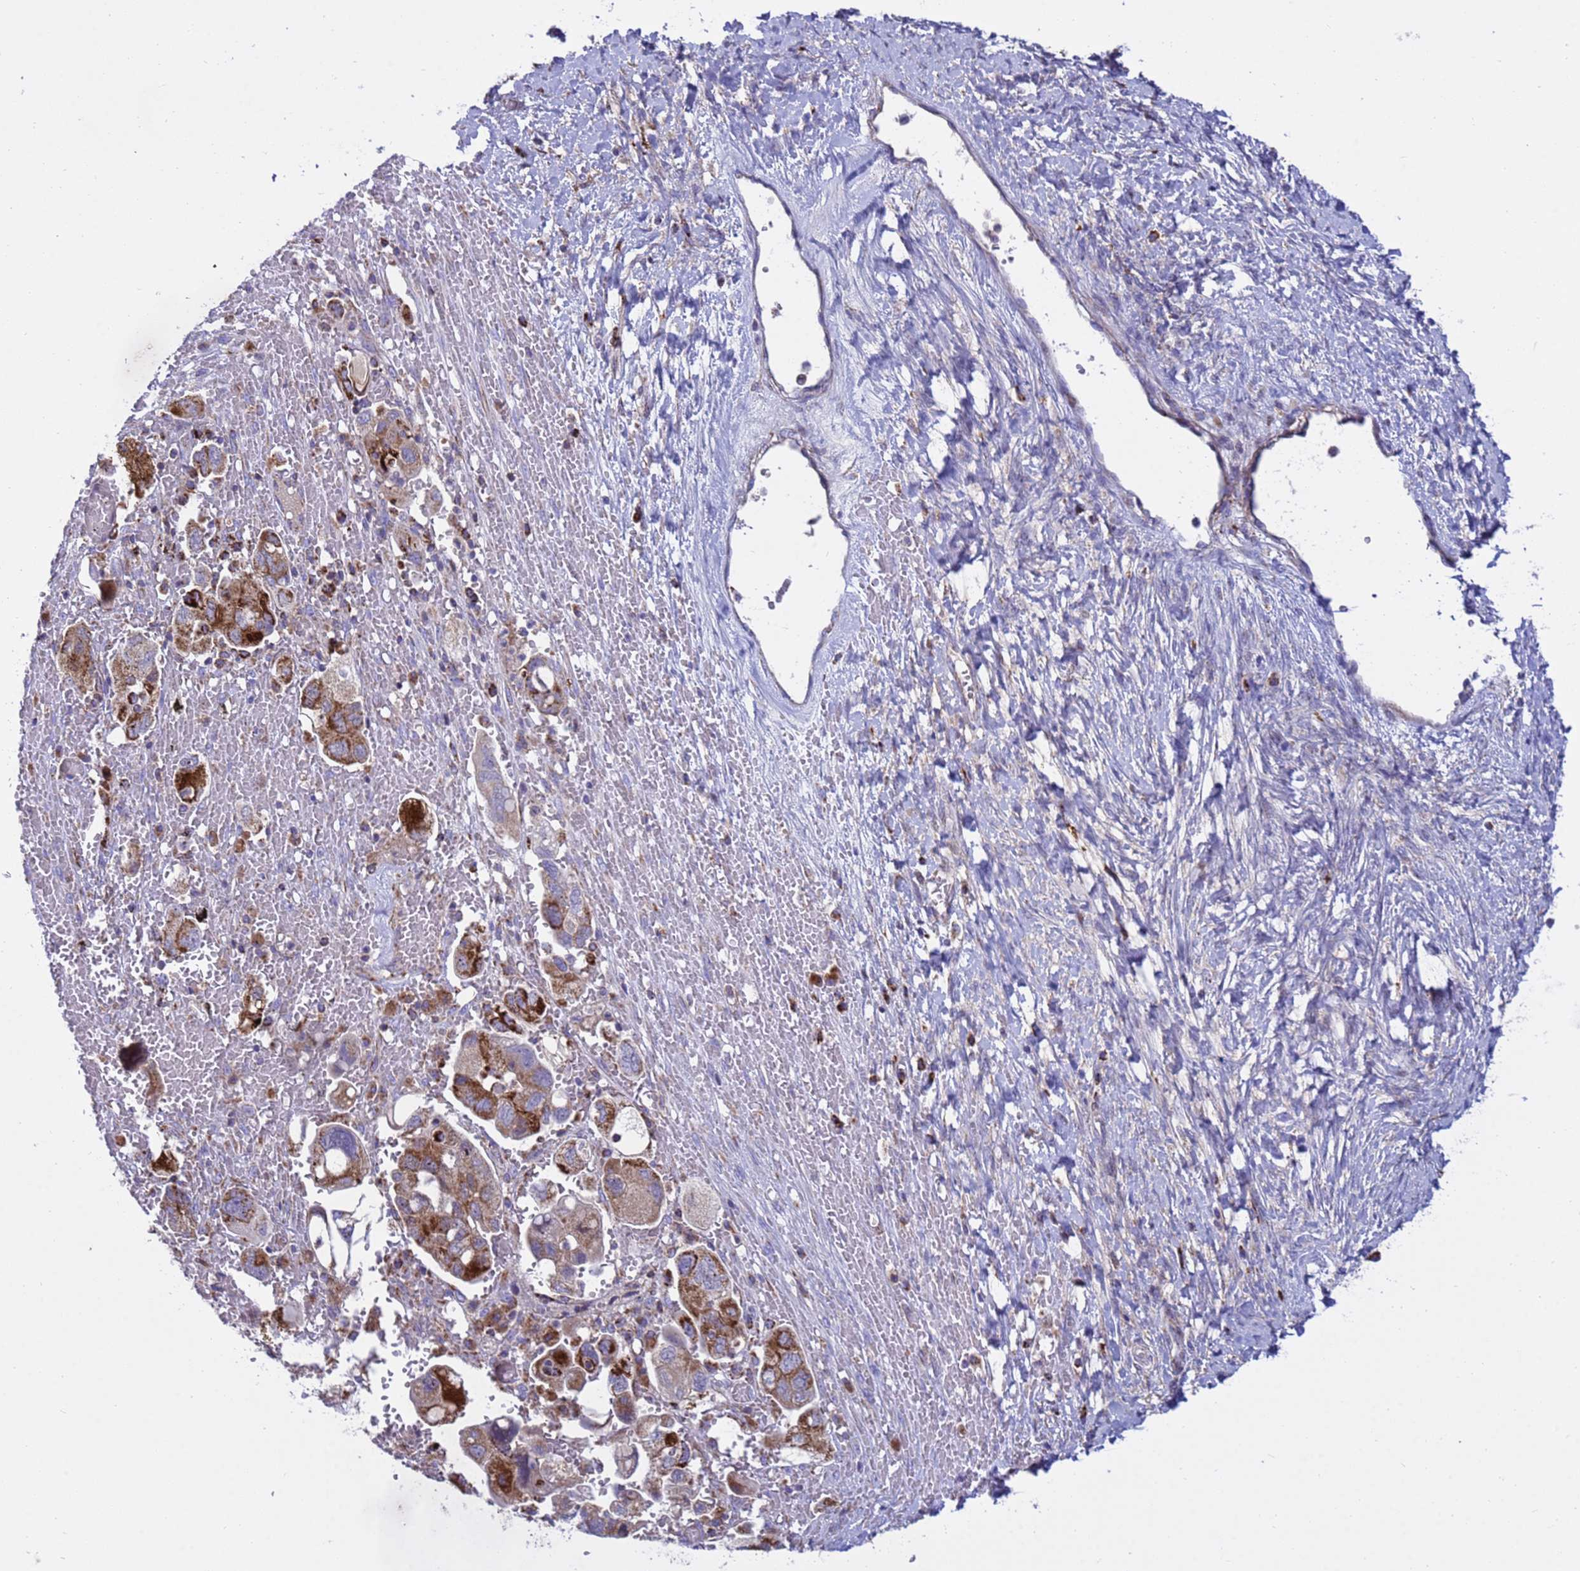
{"staining": {"intensity": "strong", "quantity": ">75%", "location": "cytoplasmic/membranous"}, "tissue": "ovarian cancer", "cell_type": "Tumor cells", "image_type": "cancer", "snomed": [{"axis": "morphology", "description": "Carcinoma, NOS"}, {"axis": "morphology", "description": "Cystadenocarcinoma, serous, NOS"}, {"axis": "topography", "description": "Ovary"}], "caption": "Immunohistochemistry of human ovarian cancer reveals high levels of strong cytoplasmic/membranous expression in about >75% of tumor cells.", "gene": "TUBGCP3", "patient": {"sex": "female", "age": 69}}